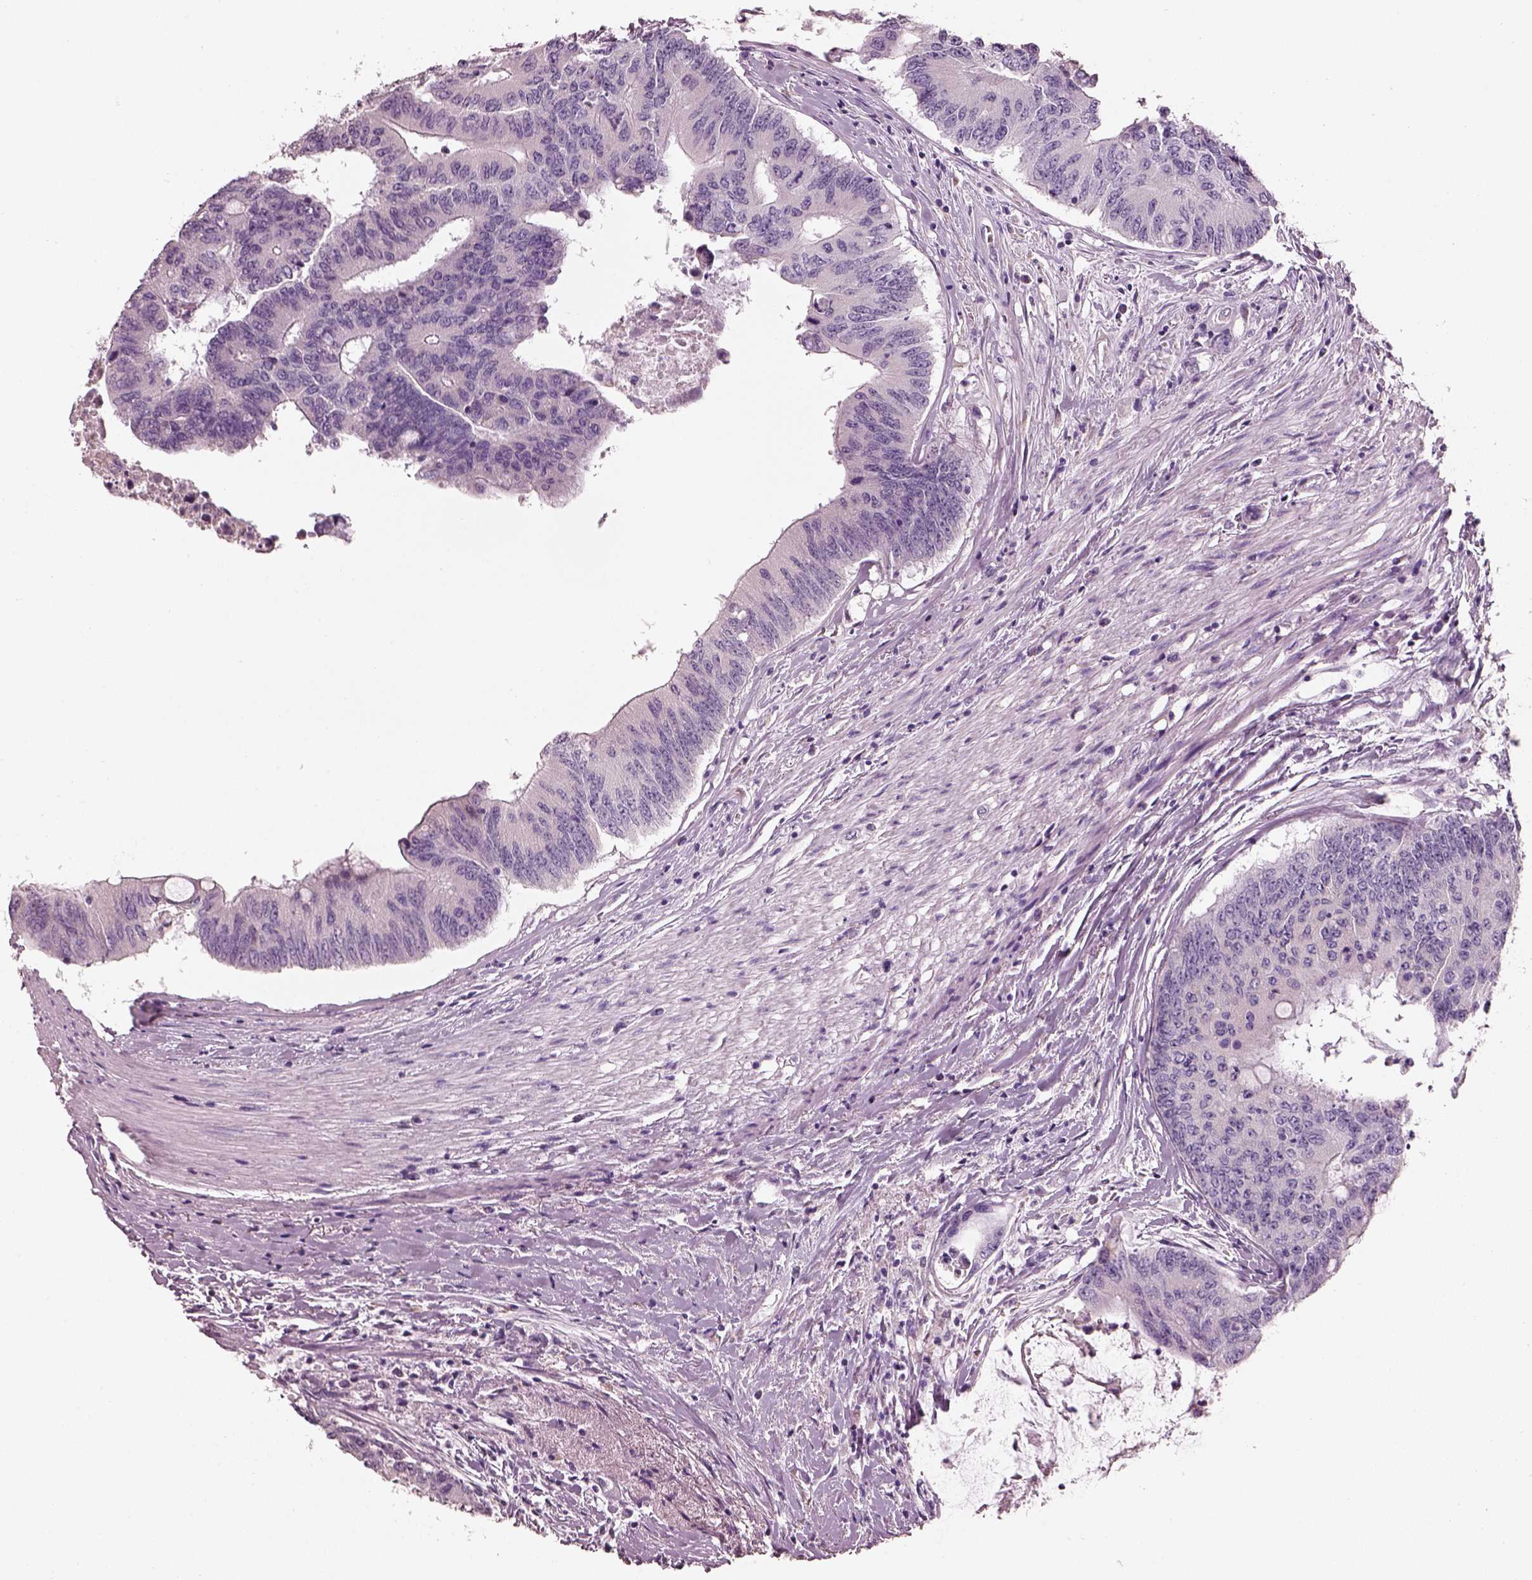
{"staining": {"intensity": "negative", "quantity": "none", "location": "none"}, "tissue": "colorectal cancer", "cell_type": "Tumor cells", "image_type": "cancer", "snomed": [{"axis": "morphology", "description": "Adenocarcinoma, NOS"}, {"axis": "topography", "description": "Rectum"}], "caption": "High power microscopy micrograph of an immunohistochemistry (IHC) histopathology image of colorectal cancer, revealing no significant positivity in tumor cells.", "gene": "PNOC", "patient": {"sex": "male", "age": 59}}